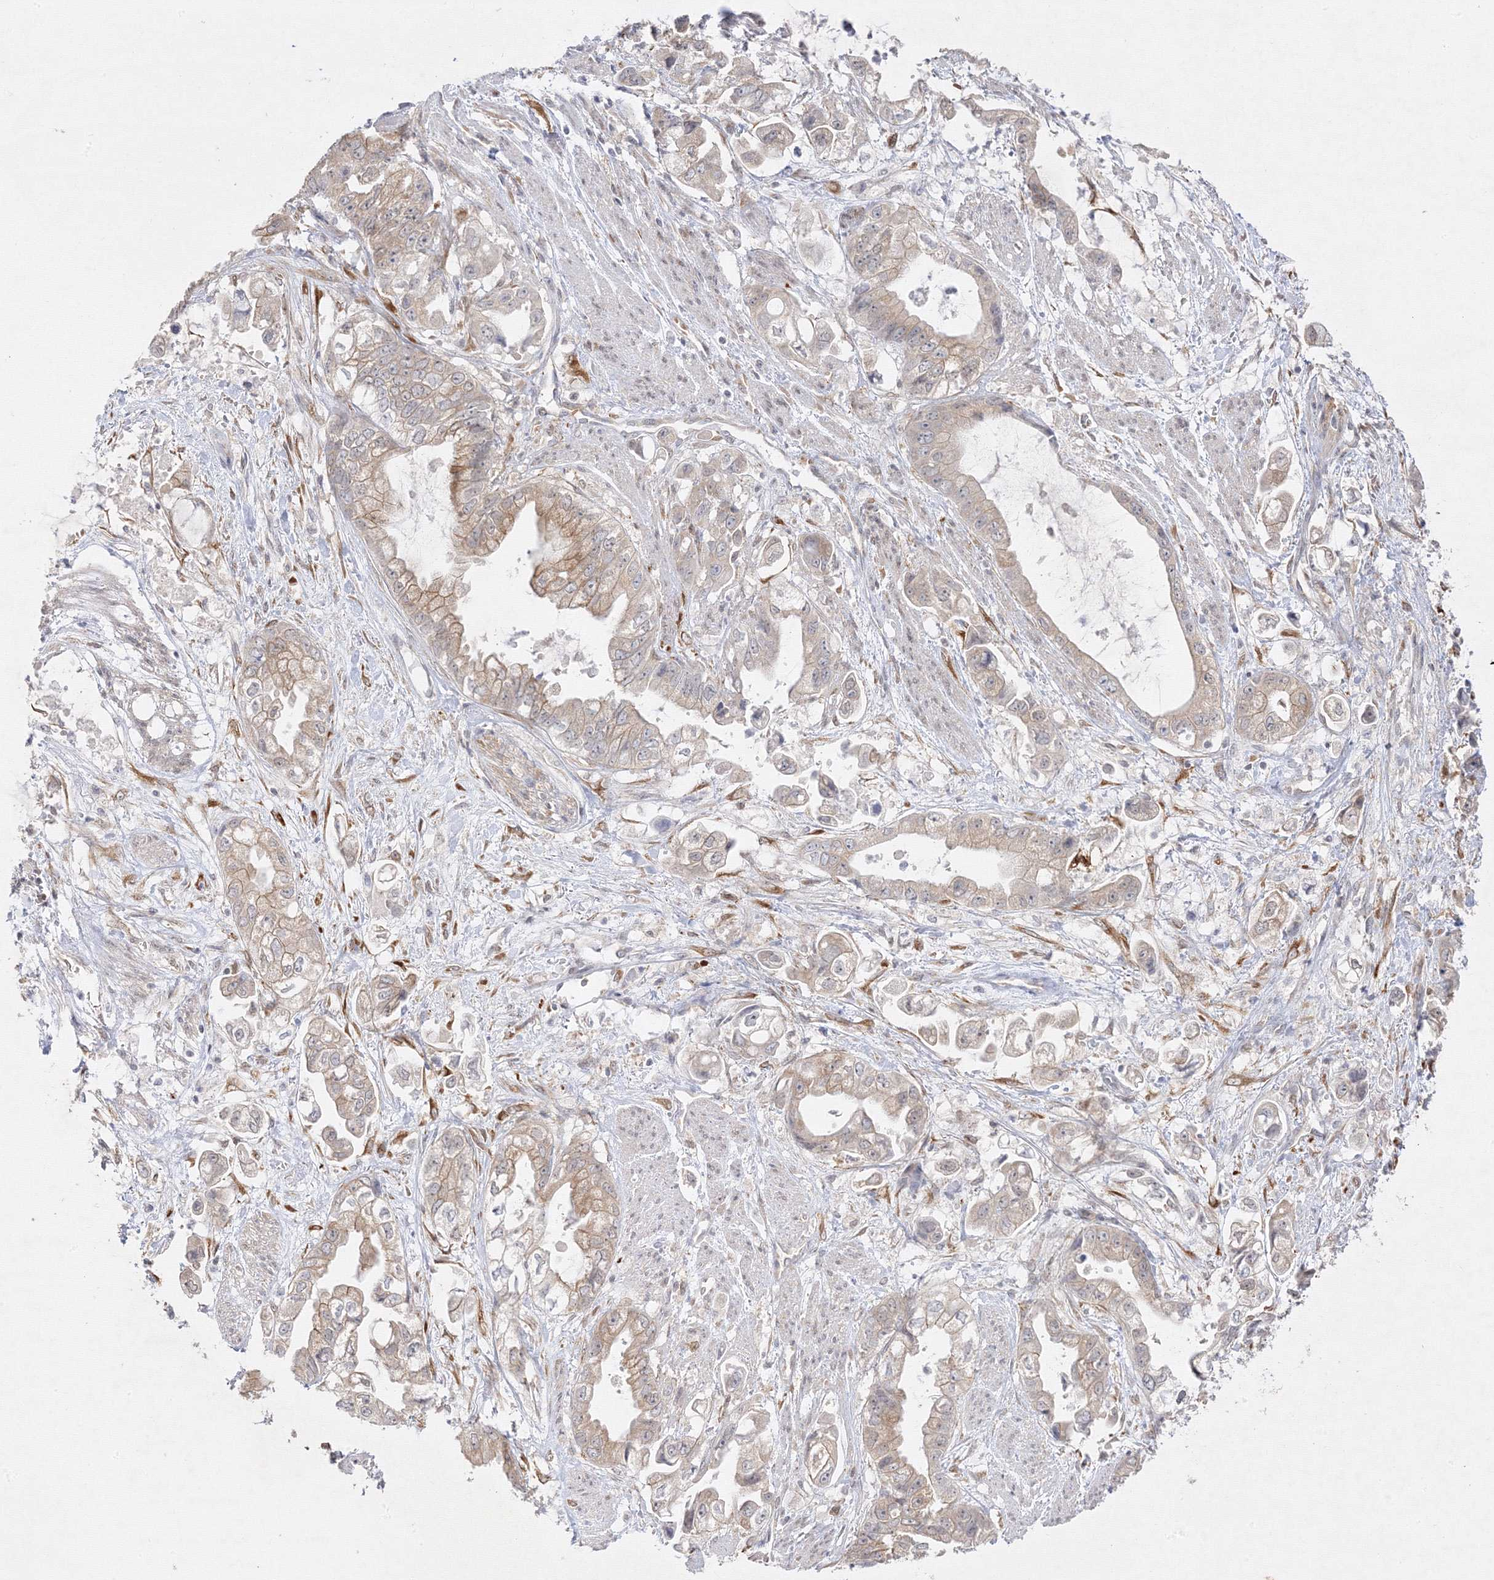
{"staining": {"intensity": "moderate", "quantity": "25%-75%", "location": "cytoplasmic/membranous"}, "tissue": "stomach cancer", "cell_type": "Tumor cells", "image_type": "cancer", "snomed": [{"axis": "morphology", "description": "Adenocarcinoma, NOS"}, {"axis": "topography", "description": "Stomach"}], "caption": "A micrograph showing moderate cytoplasmic/membranous positivity in approximately 25%-75% of tumor cells in stomach cancer (adenocarcinoma), as visualized by brown immunohistochemical staining.", "gene": "C2CD2", "patient": {"sex": "male", "age": 62}}